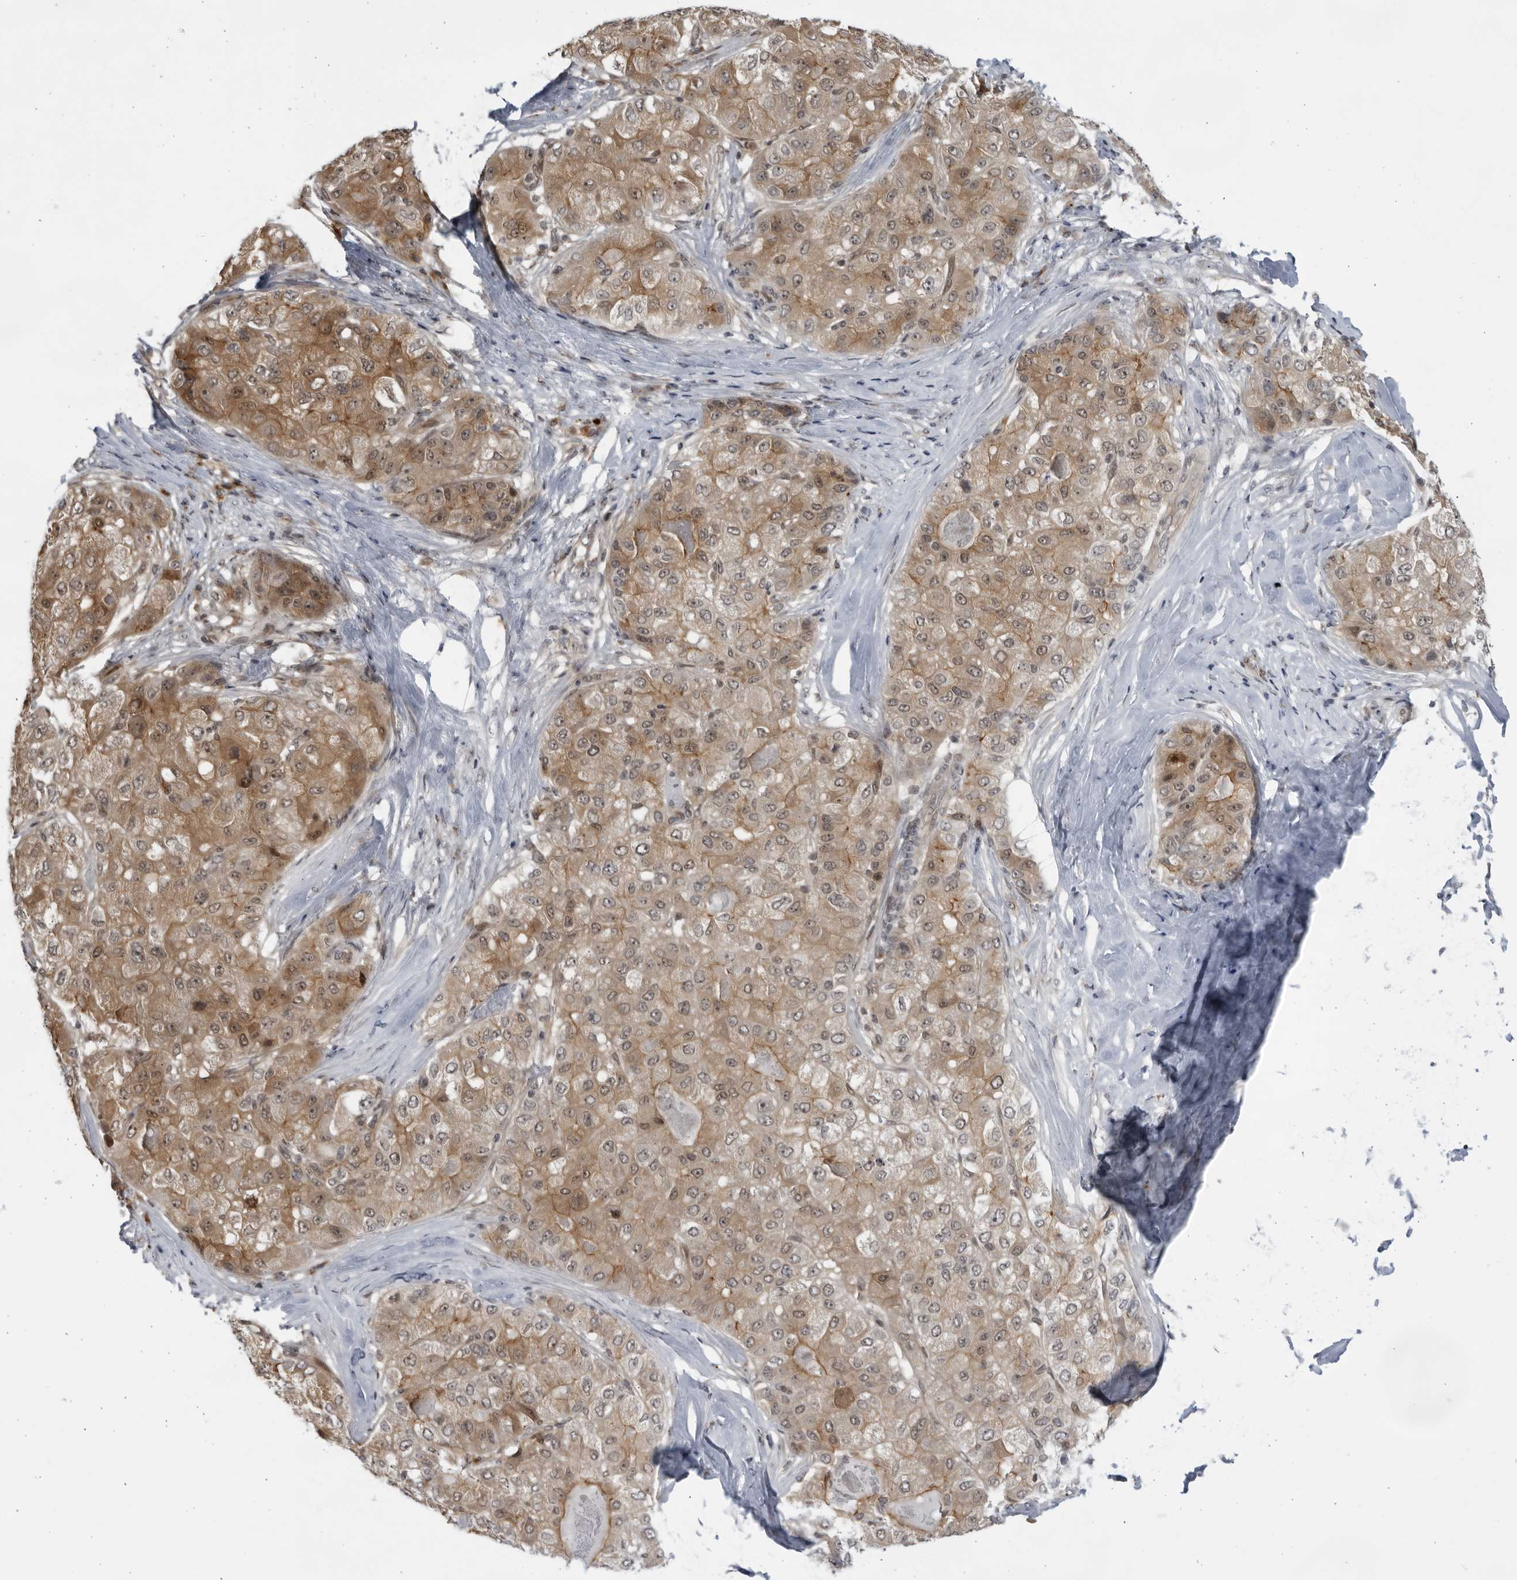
{"staining": {"intensity": "moderate", "quantity": ">75%", "location": "cytoplasmic/membranous,nuclear"}, "tissue": "liver cancer", "cell_type": "Tumor cells", "image_type": "cancer", "snomed": [{"axis": "morphology", "description": "Carcinoma, Hepatocellular, NOS"}, {"axis": "topography", "description": "Liver"}], "caption": "Human liver hepatocellular carcinoma stained with a brown dye reveals moderate cytoplasmic/membranous and nuclear positive expression in about >75% of tumor cells.", "gene": "ITGB3BP", "patient": {"sex": "male", "age": 80}}